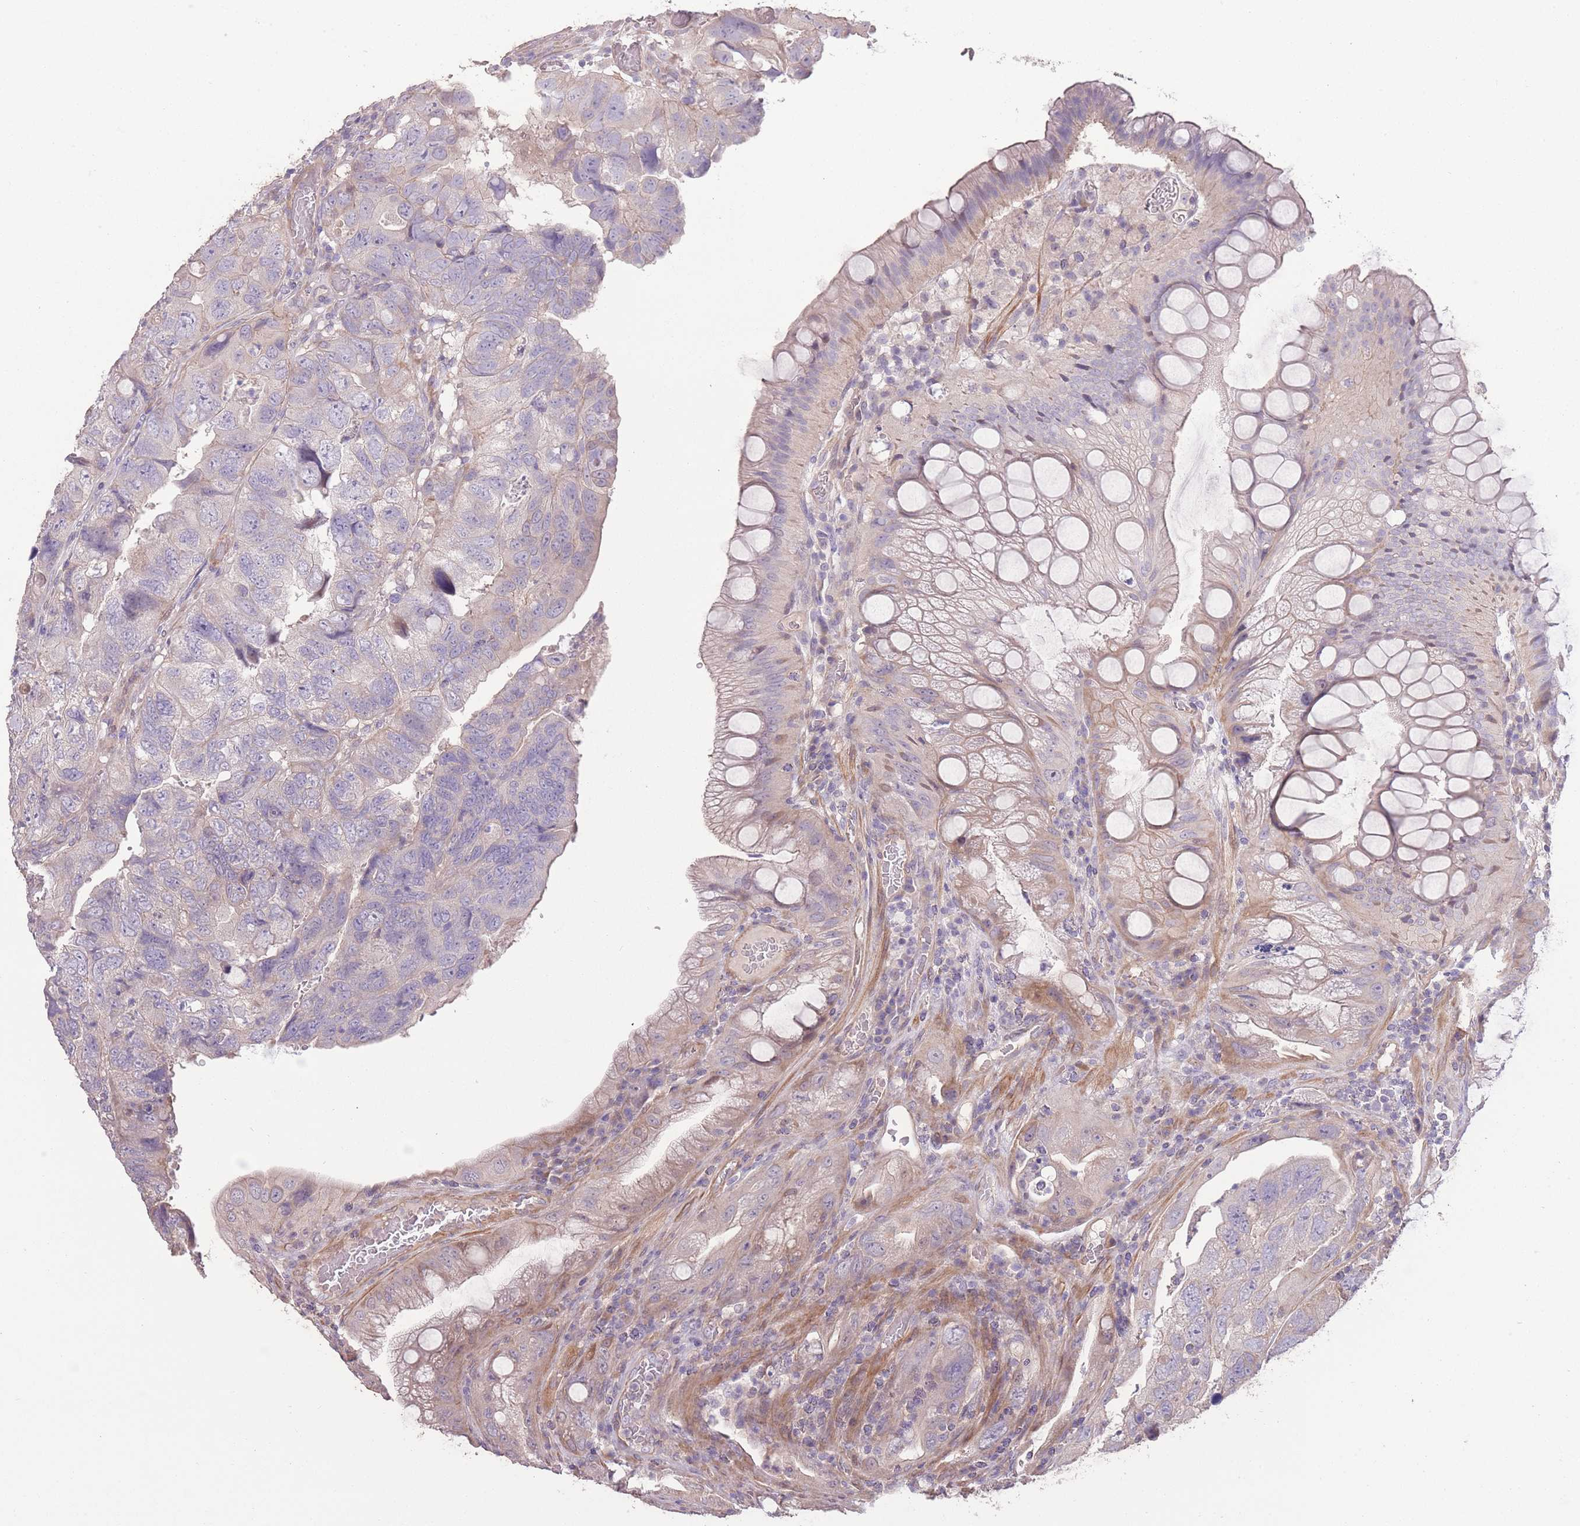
{"staining": {"intensity": "negative", "quantity": "none", "location": "none"}, "tissue": "colorectal cancer", "cell_type": "Tumor cells", "image_type": "cancer", "snomed": [{"axis": "morphology", "description": "Adenocarcinoma, NOS"}, {"axis": "topography", "description": "Rectum"}], "caption": "Colorectal cancer (adenocarcinoma) was stained to show a protein in brown. There is no significant positivity in tumor cells.", "gene": "RSPH10B", "patient": {"sex": "male", "age": 63}}